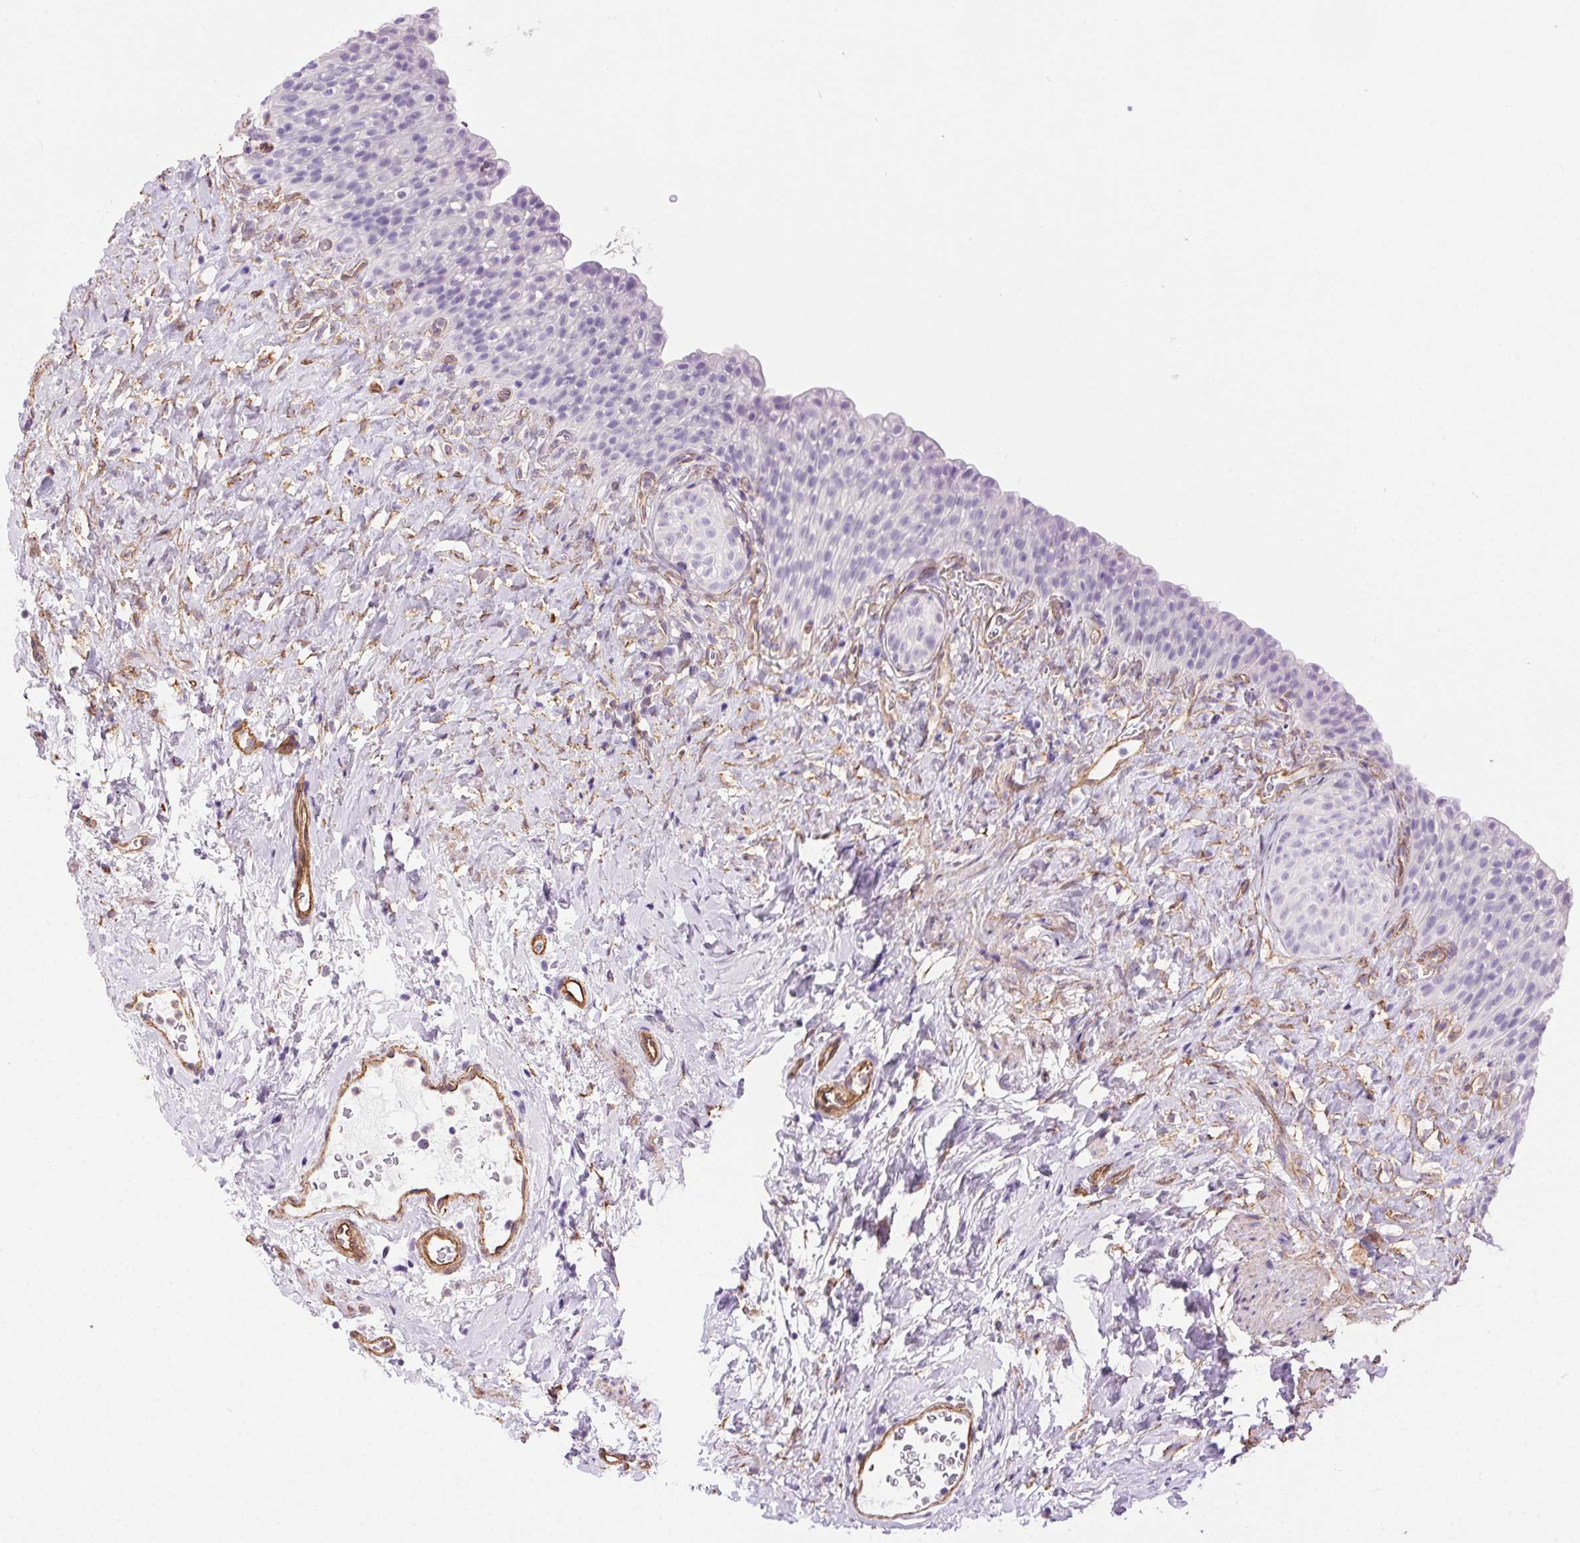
{"staining": {"intensity": "negative", "quantity": "none", "location": "none"}, "tissue": "urinary bladder", "cell_type": "Urothelial cells", "image_type": "normal", "snomed": [{"axis": "morphology", "description": "Normal tissue, NOS"}, {"axis": "topography", "description": "Urinary bladder"}, {"axis": "topography", "description": "Prostate"}], "caption": "Human urinary bladder stained for a protein using immunohistochemistry demonstrates no expression in urothelial cells.", "gene": "SHCBP1L", "patient": {"sex": "male", "age": 76}}